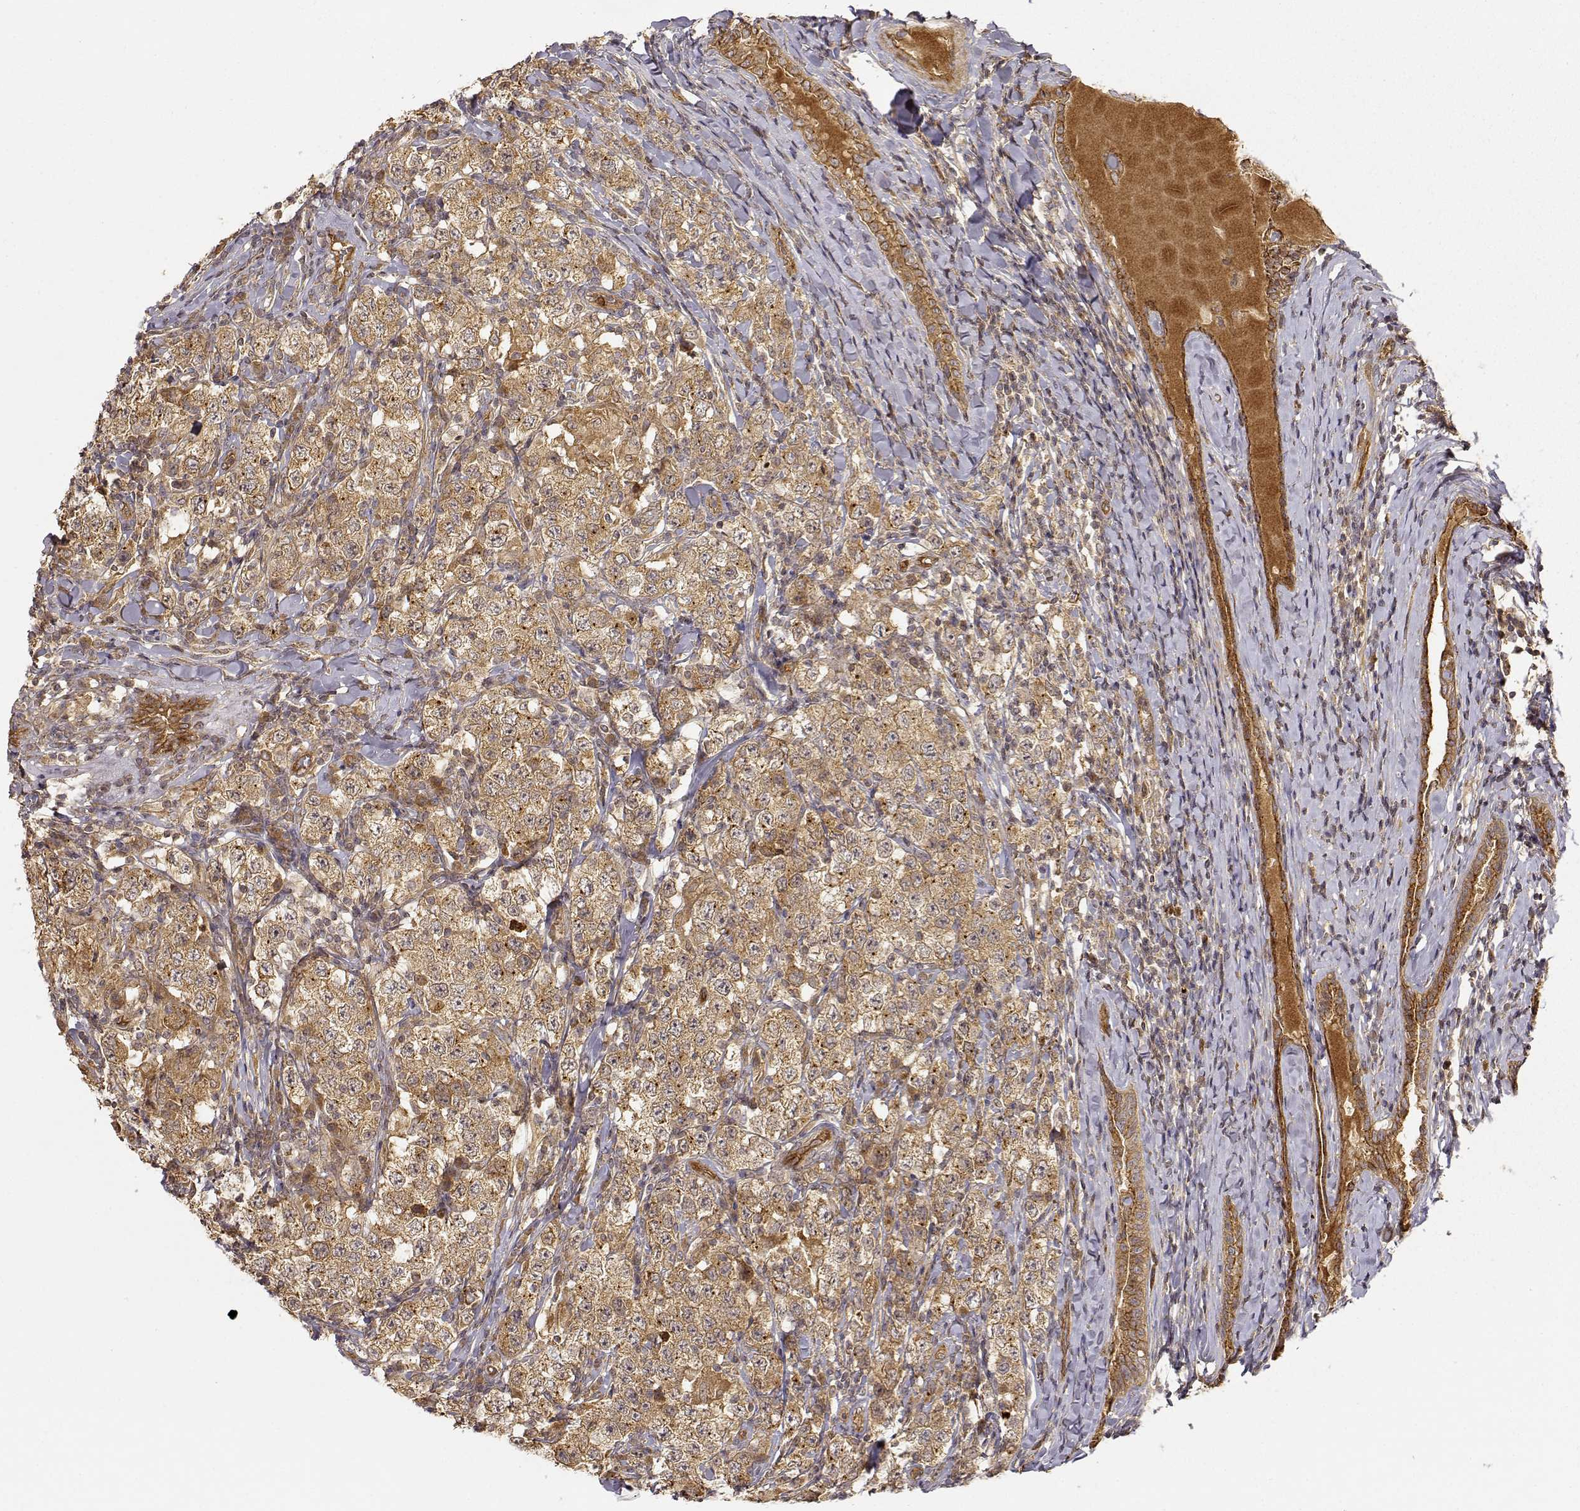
{"staining": {"intensity": "moderate", "quantity": ">75%", "location": "cytoplasmic/membranous"}, "tissue": "testis cancer", "cell_type": "Tumor cells", "image_type": "cancer", "snomed": [{"axis": "morphology", "description": "Seminoma, NOS"}, {"axis": "morphology", "description": "Carcinoma, Embryonal, NOS"}, {"axis": "topography", "description": "Testis"}], "caption": "Brown immunohistochemical staining in testis cancer displays moderate cytoplasmic/membranous staining in about >75% of tumor cells.", "gene": "CDK5RAP2", "patient": {"sex": "male", "age": 41}}